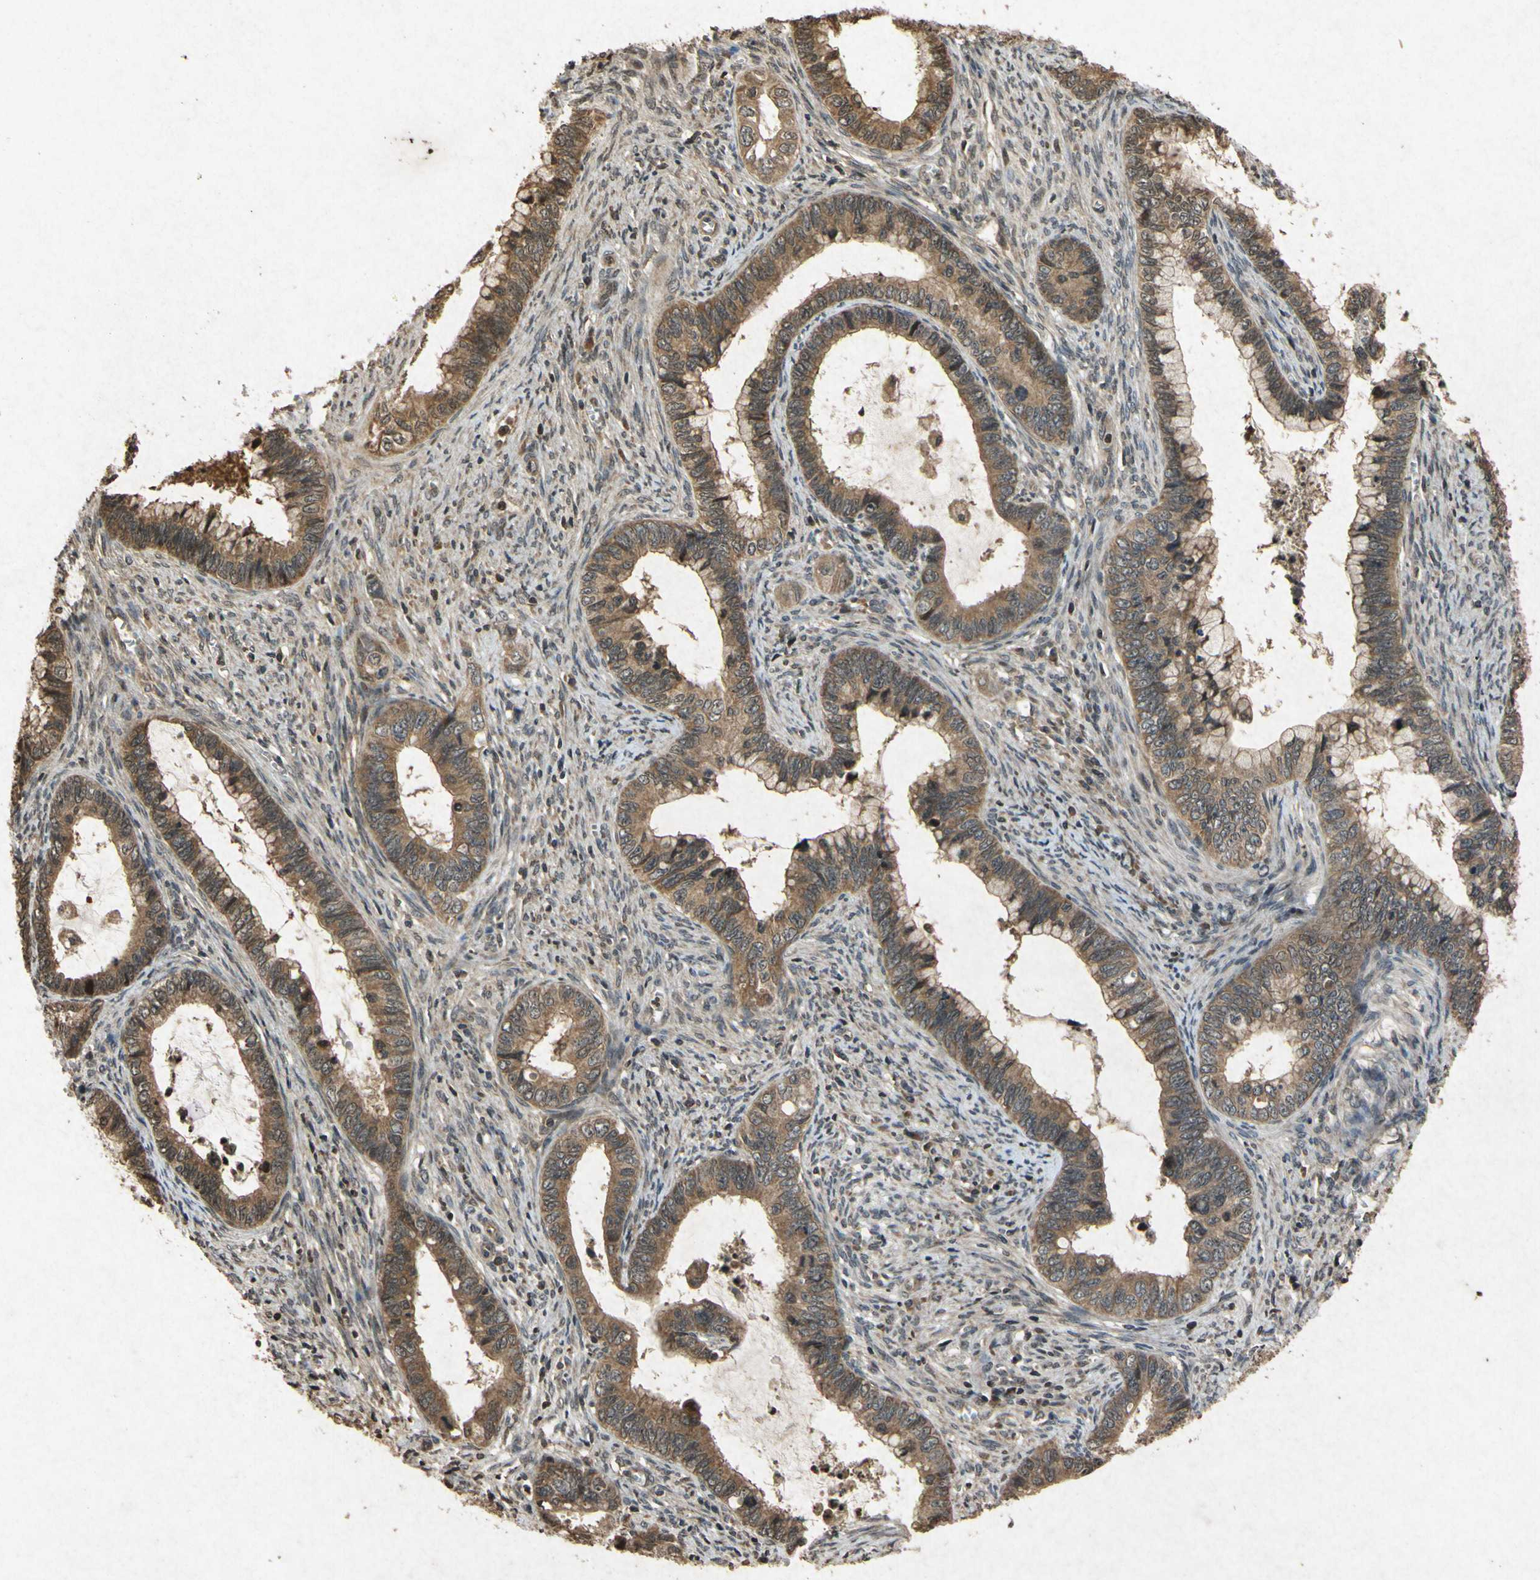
{"staining": {"intensity": "moderate", "quantity": ">75%", "location": "cytoplasmic/membranous"}, "tissue": "cervical cancer", "cell_type": "Tumor cells", "image_type": "cancer", "snomed": [{"axis": "morphology", "description": "Adenocarcinoma, NOS"}, {"axis": "topography", "description": "Cervix"}], "caption": "Immunohistochemistry (IHC) histopathology image of neoplastic tissue: cervical cancer (adenocarcinoma) stained using immunohistochemistry (IHC) reveals medium levels of moderate protein expression localized specifically in the cytoplasmic/membranous of tumor cells, appearing as a cytoplasmic/membranous brown color.", "gene": "ATP6V1H", "patient": {"sex": "female", "age": 44}}